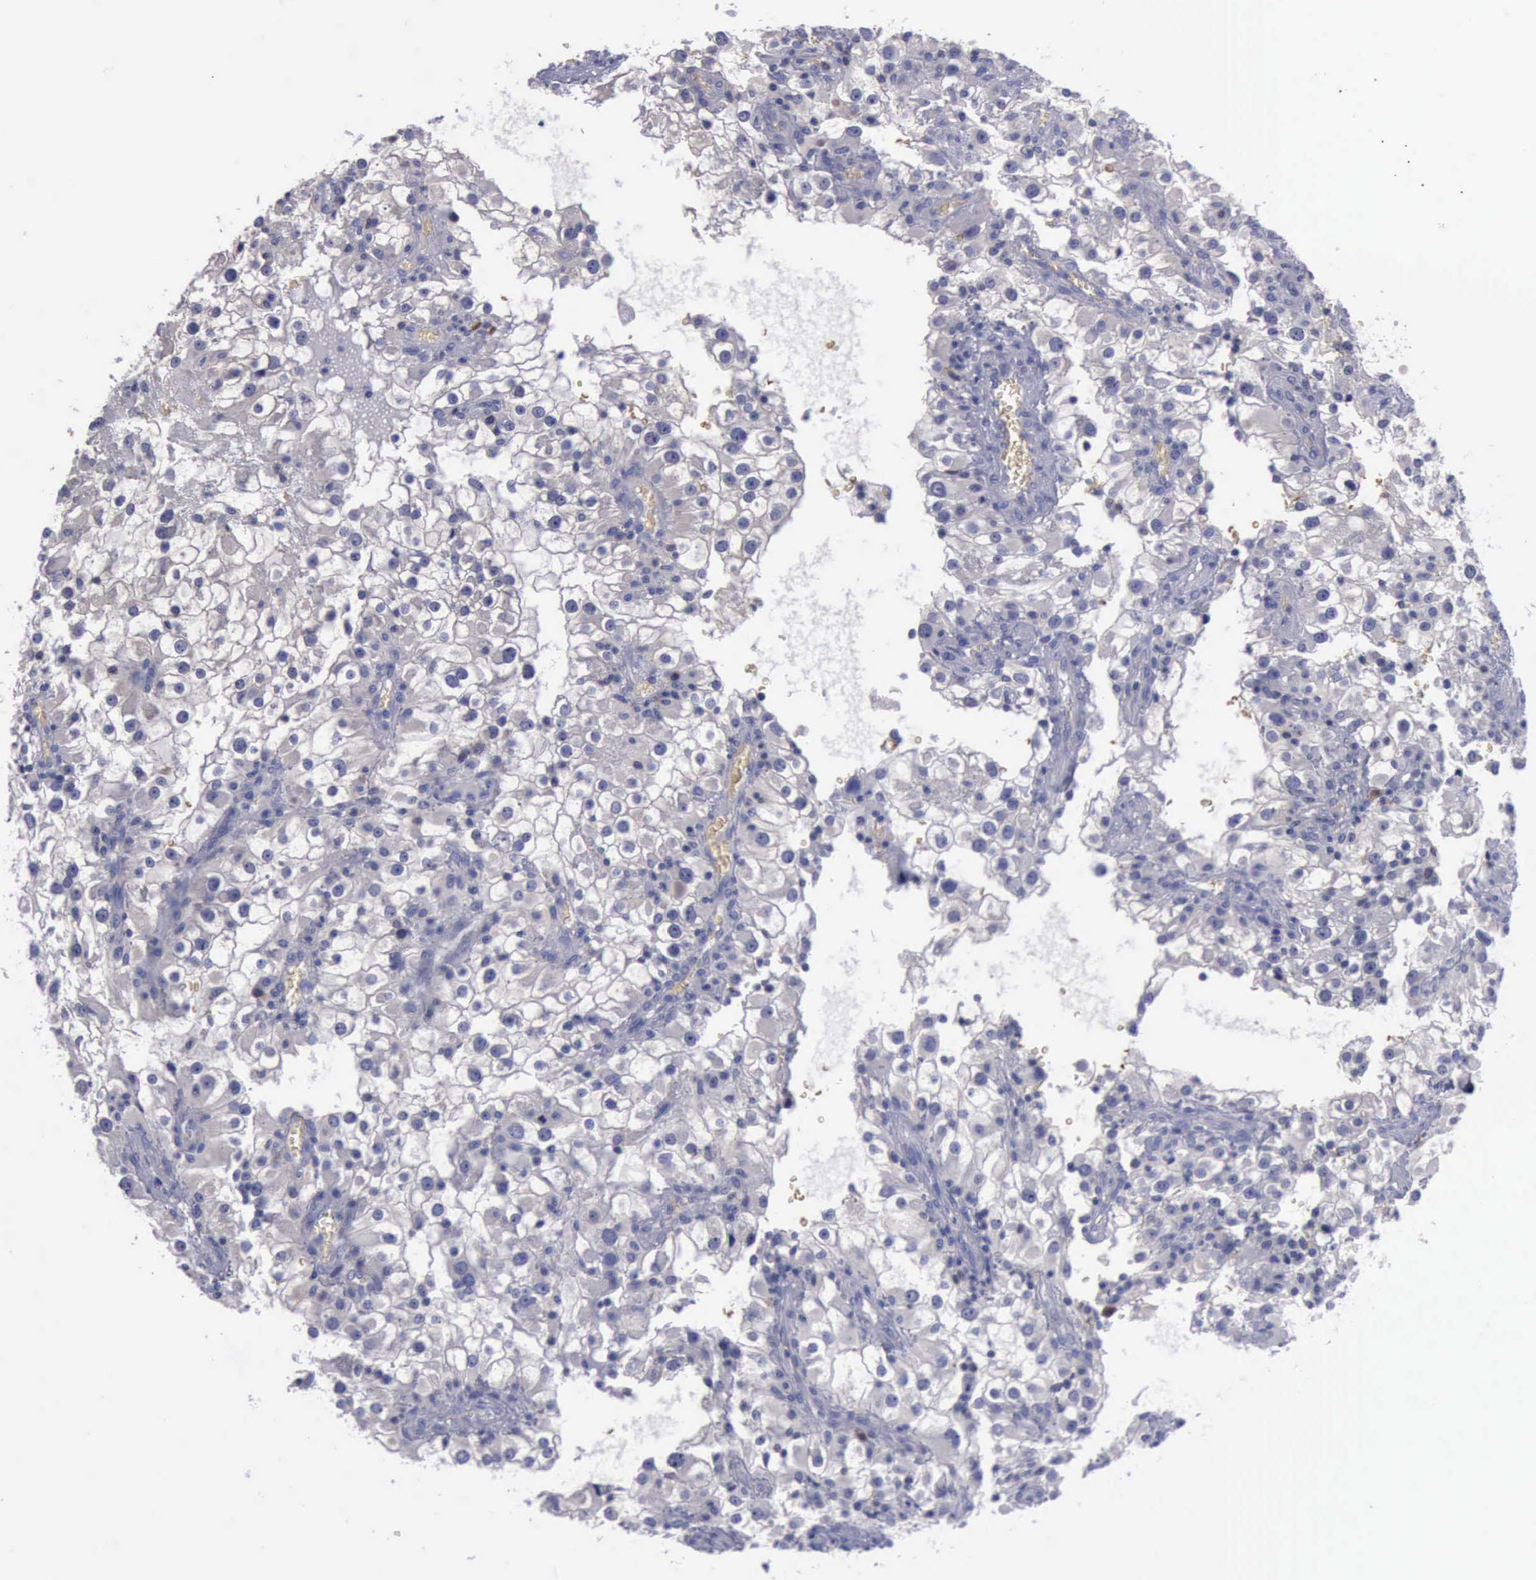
{"staining": {"intensity": "negative", "quantity": "none", "location": "none"}, "tissue": "renal cancer", "cell_type": "Tumor cells", "image_type": "cancer", "snomed": [{"axis": "morphology", "description": "Adenocarcinoma, NOS"}, {"axis": "topography", "description": "Kidney"}], "caption": "Tumor cells show no significant protein staining in renal cancer (adenocarcinoma).", "gene": "CEP128", "patient": {"sex": "female", "age": 52}}